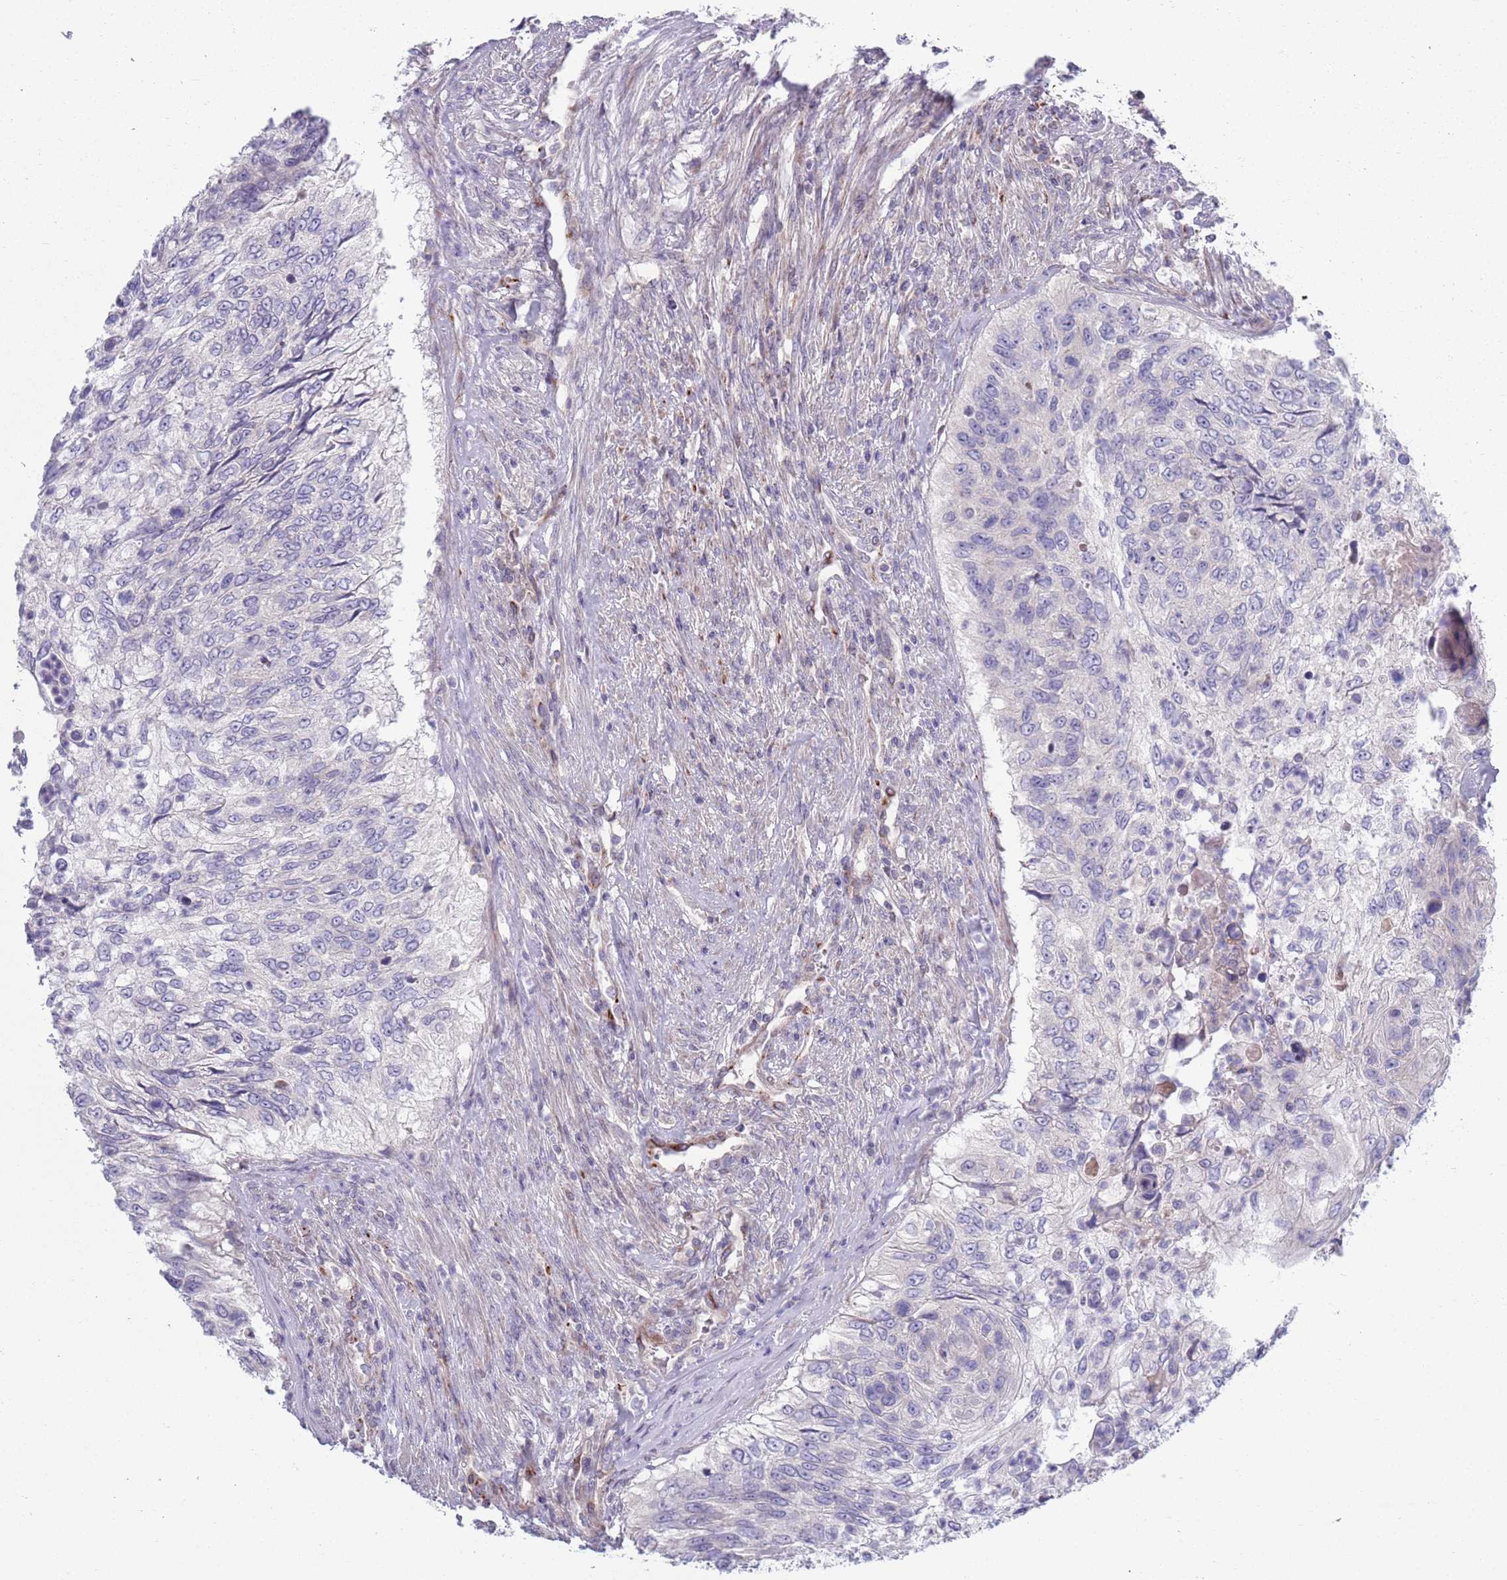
{"staining": {"intensity": "negative", "quantity": "none", "location": "none"}, "tissue": "urothelial cancer", "cell_type": "Tumor cells", "image_type": "cancer", "snomed": [{"axis": "morphology", "description": "Urothelial carcinoma, High grade"}, {"axis": "topography", "description": "Urinary bladder"}], "caption": "This is an IHC micrograph of urothelial carcinoma (high-grade). There is no expression in tumor cells.", "gene": "TYW1", "patient": {"sex": "female", "age": 60}}